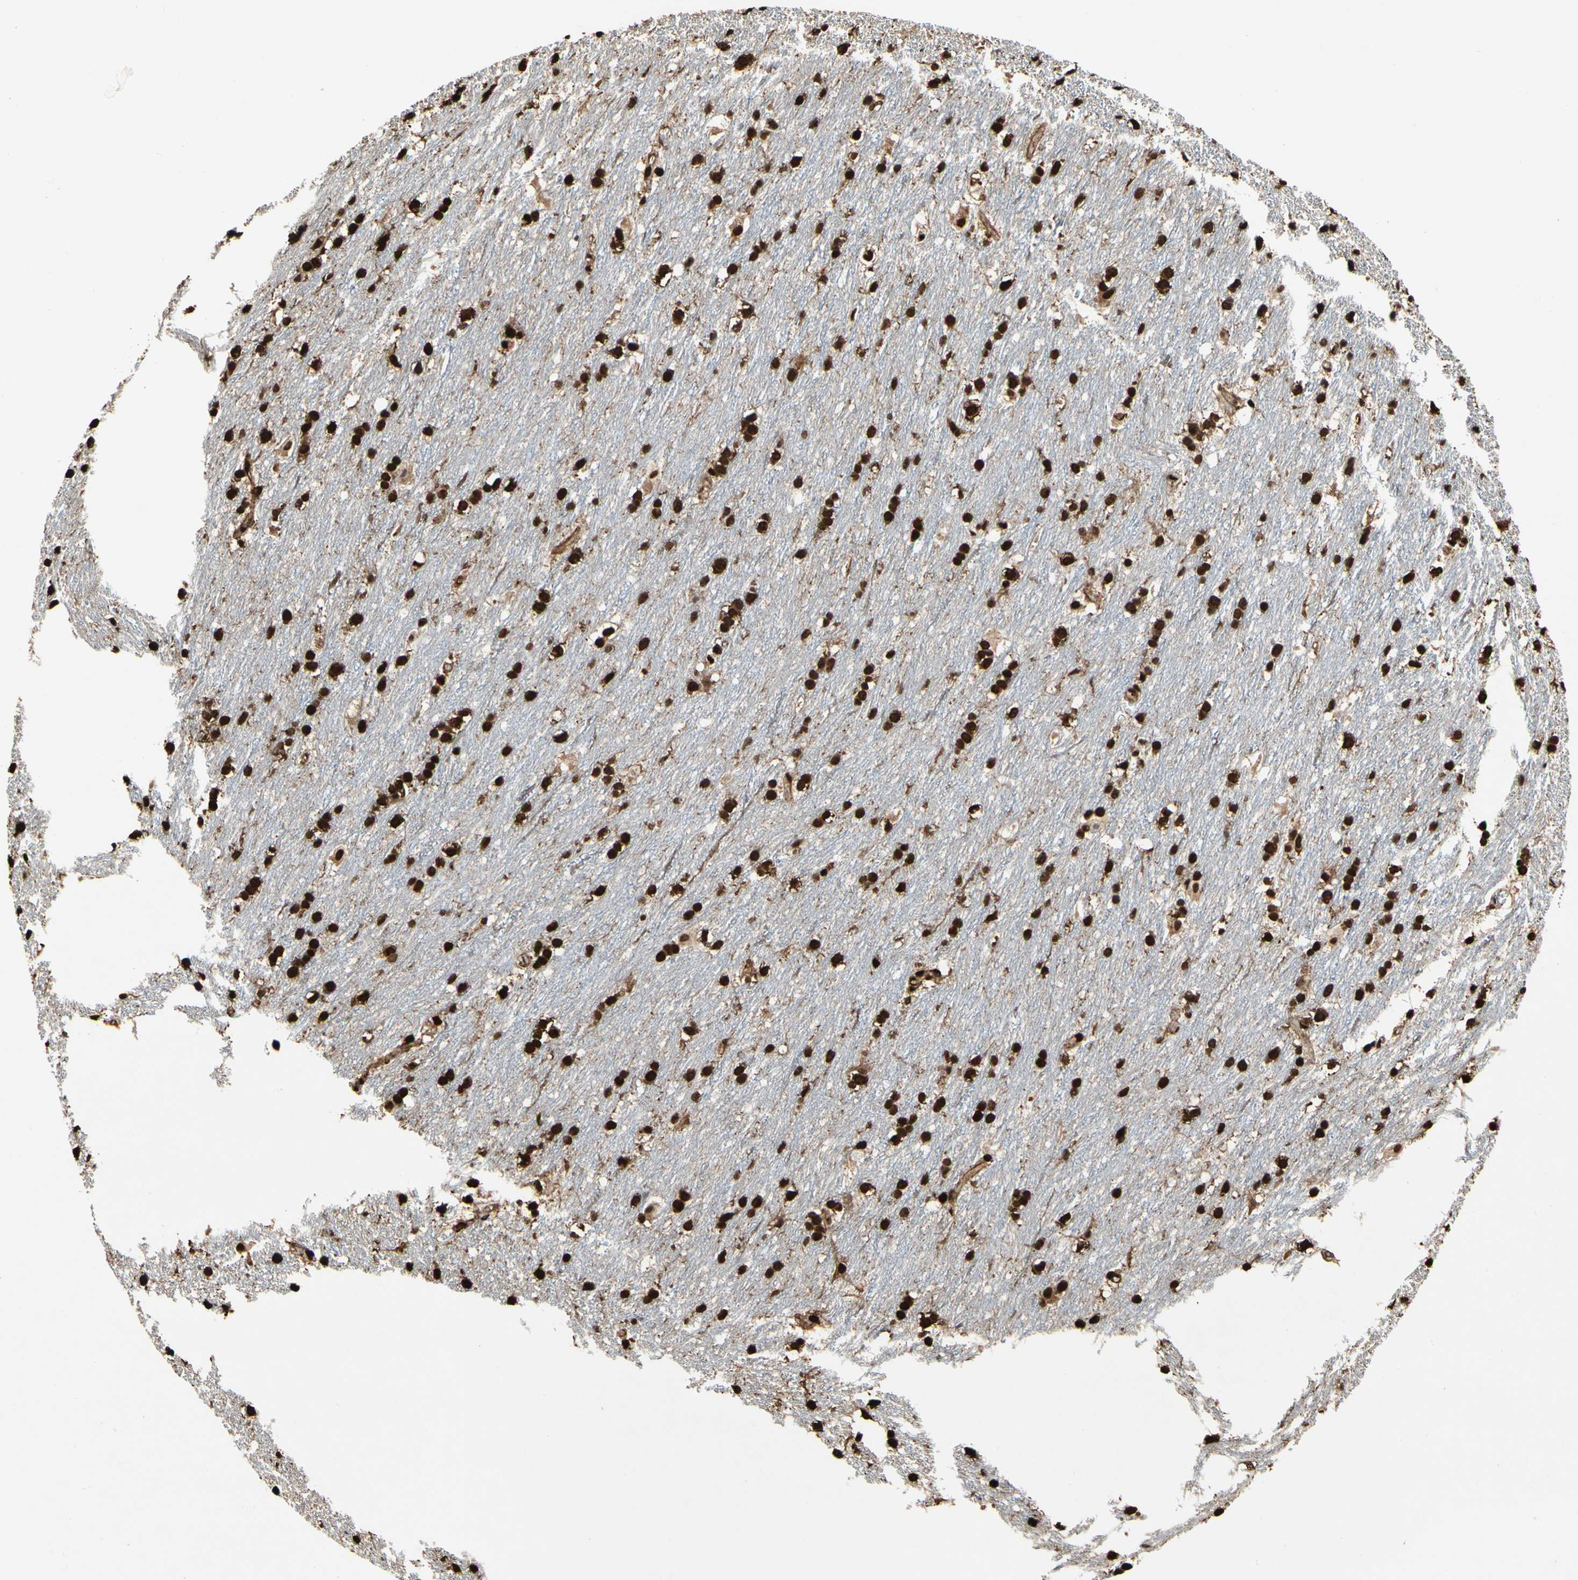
{"staining": {"intensity": "strong", "quantity": ">75%", "location": "cytoplasmic/membranous,nuclear"}, "tissue": "caudate", "cell_type": "Glial cells", "image_type": "normal", "snomed": [{"axis": "morphology", "description": "Normal tissue, NOS"}, {"axis": "topography", "description": "Lateral ventricle wall"}], "caption": "Glial cells display high levels of strong cytoplasmic/membranous,nuclear positivity in approximately >75% of cells in normal caudate.", "gene": "HNRNPK", "patient": {"sex": "female", "age": 19}}